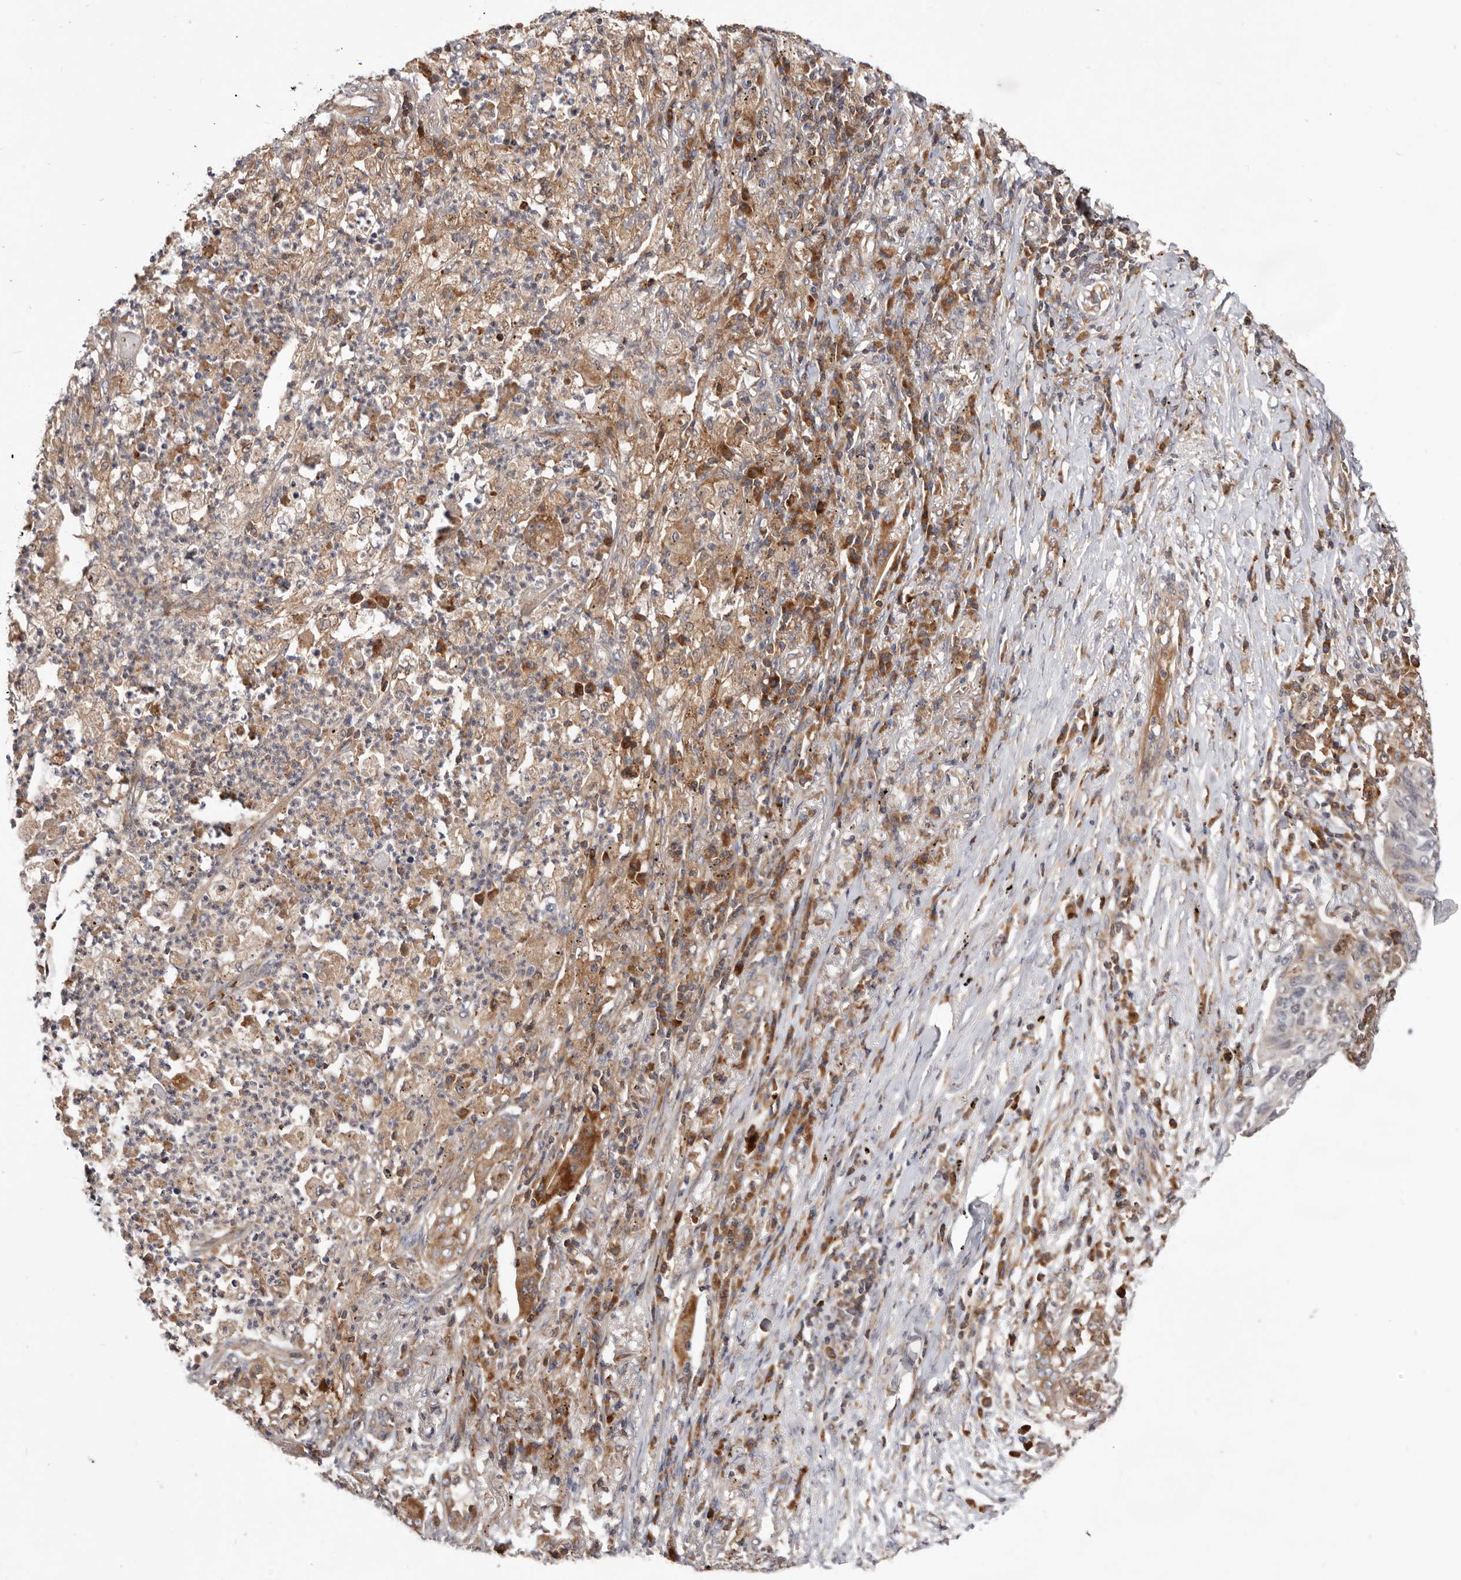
{"staining": {"intensity": "moderate", "quantity": "<25%", "location": "cytoplasmic/membranous"}, "tissue": "lung cancer", "cell_type": "Tumor cells", "image_type": "cancer", "snomed": [{"axis": "morphology", "description": "Squamous cell carcinoma, NOS"}, {"axis": "topography", "description": "Lung"}], "caption": "IHC staining of lung squamous cell carcinoma, which displays low levels of moderate cytoplasmic/membranous positivity in approximately <25% of tumor cells indicating moderate cytoplasmic/membranous protein positivity. The staining was performed using DAB (3,3'-diaminobenzidine) (brown) for protein detection and nuclei were counterstained in hematoxylin (blue).", "gene": "RNF213", "patient": {"sex": "female", "age": 63}}